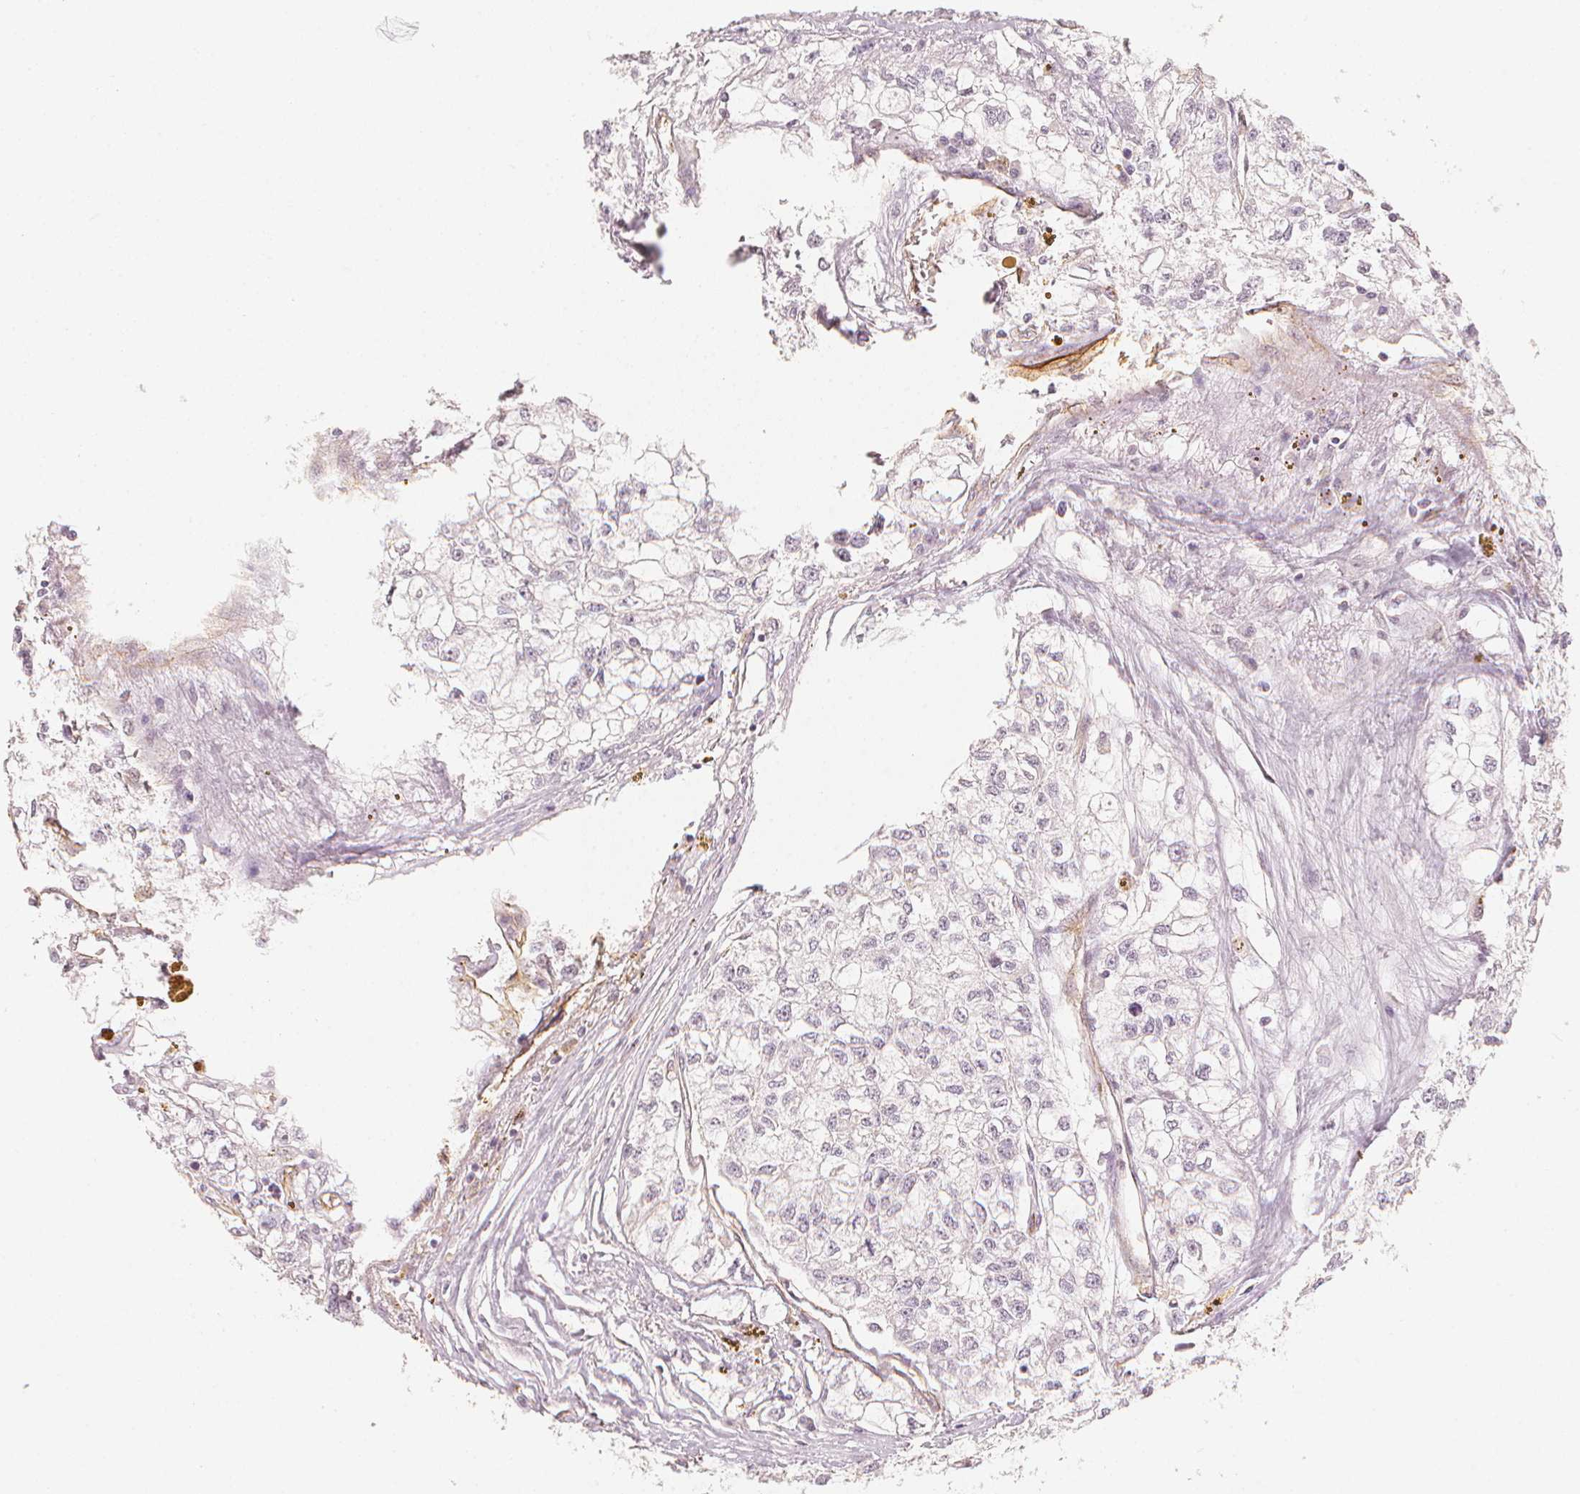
{"staining": {"intensity": "negative", "quantity": "none", "location": "none"}, "tissue": "renal cancer", "cell_type": "Tumor cells", "image_type": "cancer", "snomed": [{"axis": "morphology", "description": "Adenocarcinoma, NOS"}, {"axis": "topography", "description": "Kidney"}], "caption": "A micrograph of renal cancer (adenocarcinoma) stained for a protein displays no brown staining in tumor cells.", "gene": "CIB1", "patient": {"sex": "male", "age": 56}}